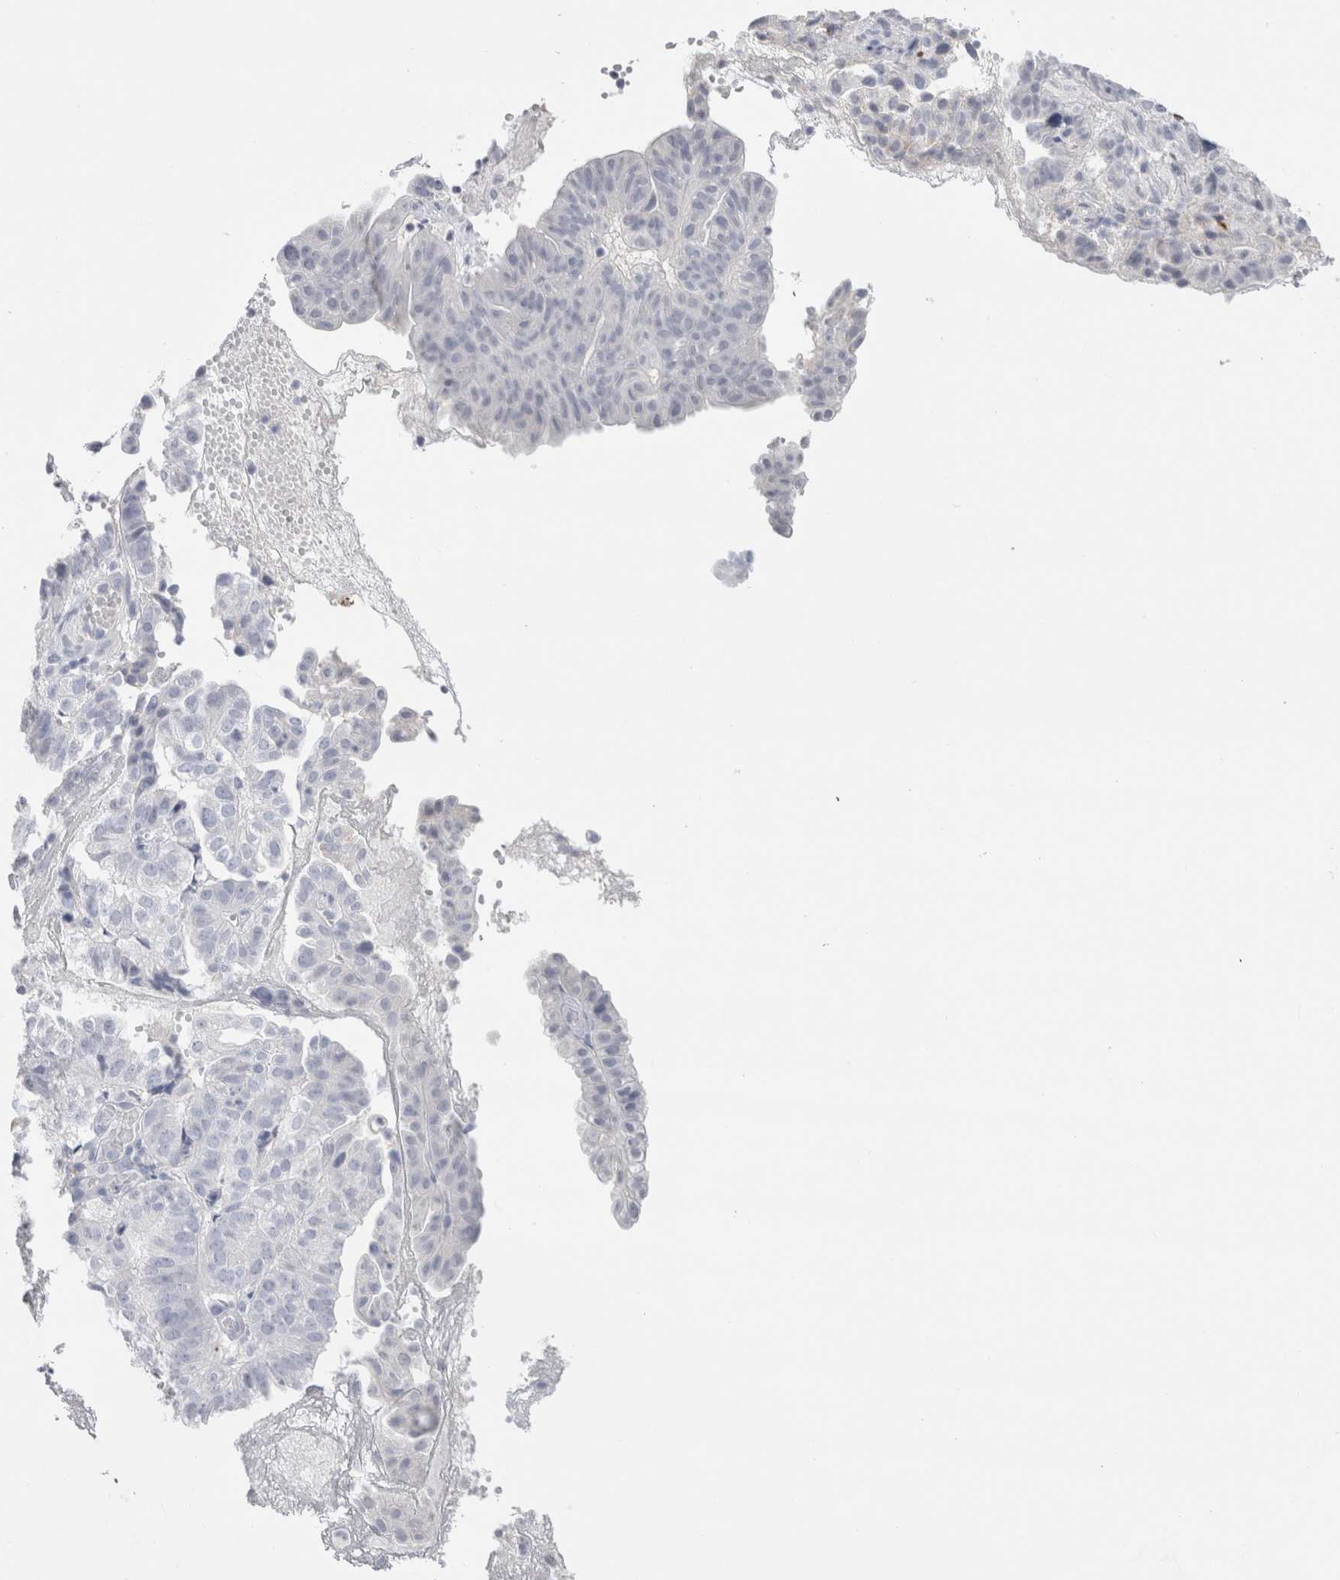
{"staining": {"intensity": "negative", "quantity": "none", "location": "none"}, "tissue": "endometrial cancer", "cell_type": "Tumor cells", "image_type": "cancer", "snomed": [{"axis": "morphology", "description": "Adenocarcinoma, NOS"}, {"axis": "topography", "description": "Endometrium"}], "caption": "There is no significant expression in tumor cells of adenocarcinoma (endometrial).", "gene": "LAMP3", "patient": {"sex": "female", "age": 51}}